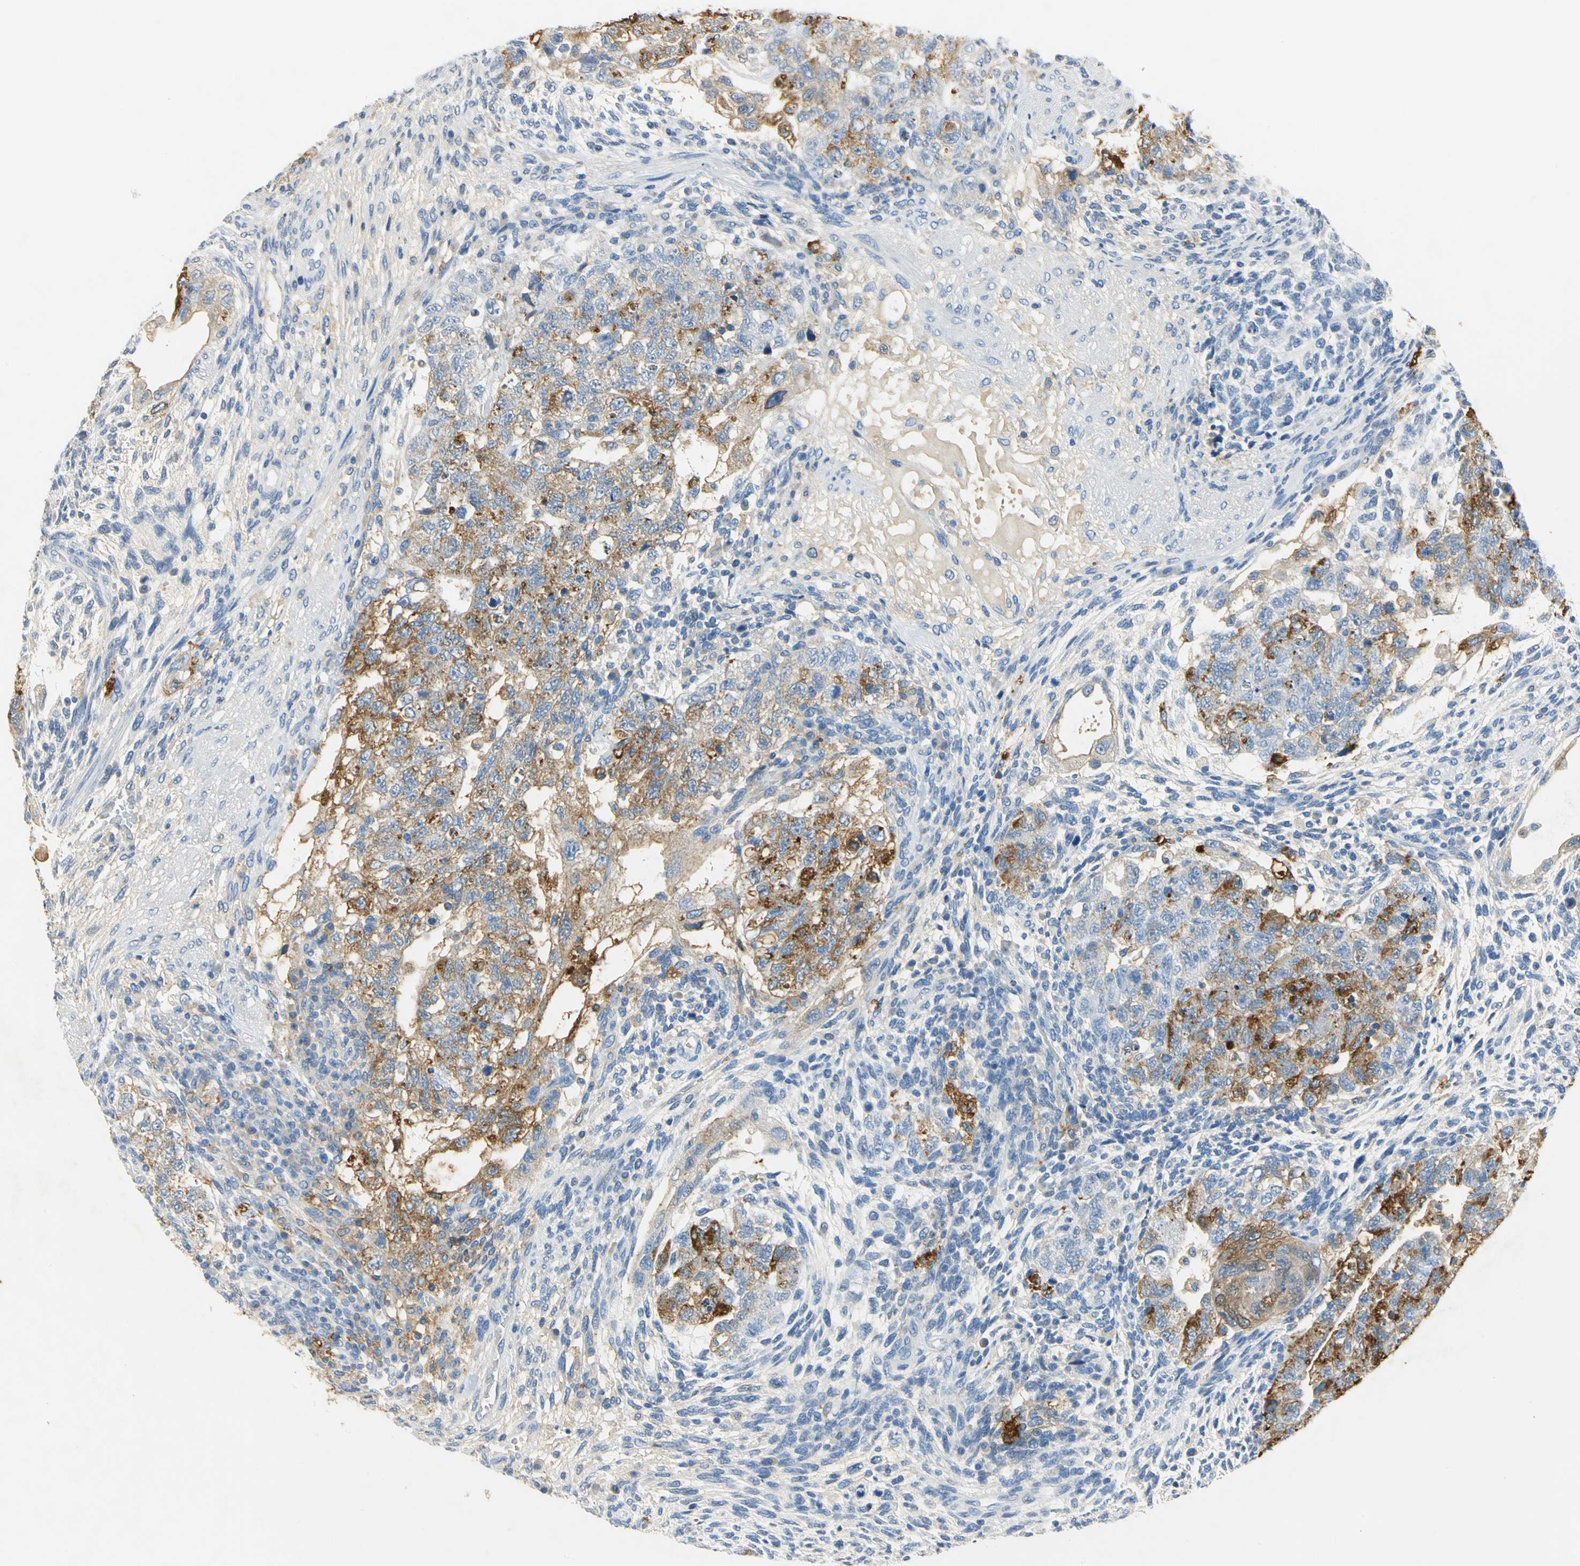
{"staining": {"intensity": "moderate", "quantity": ">75%", "location": "cytoplasmic/membranous"}, "tissue": "testis cancer", "cell_type": "Tumor cells", "image_type": "cancer", "snomed": [{"axis": "morphology", "description": "Normal tissue, NOS"}, {"axis": "morphology", "description": "Carcinoma, Embryonal, NOS"}, {"axis": "topography", "description": "Testis"}], "caption": "Testis cancer stained with immunohistochemistry (IHC) exhibits moderate cytoplasmic/membranous expression in about >75% of tumor cells.", "gene": "ANXA4", "patient": {"sex": "male", "age": 36}}